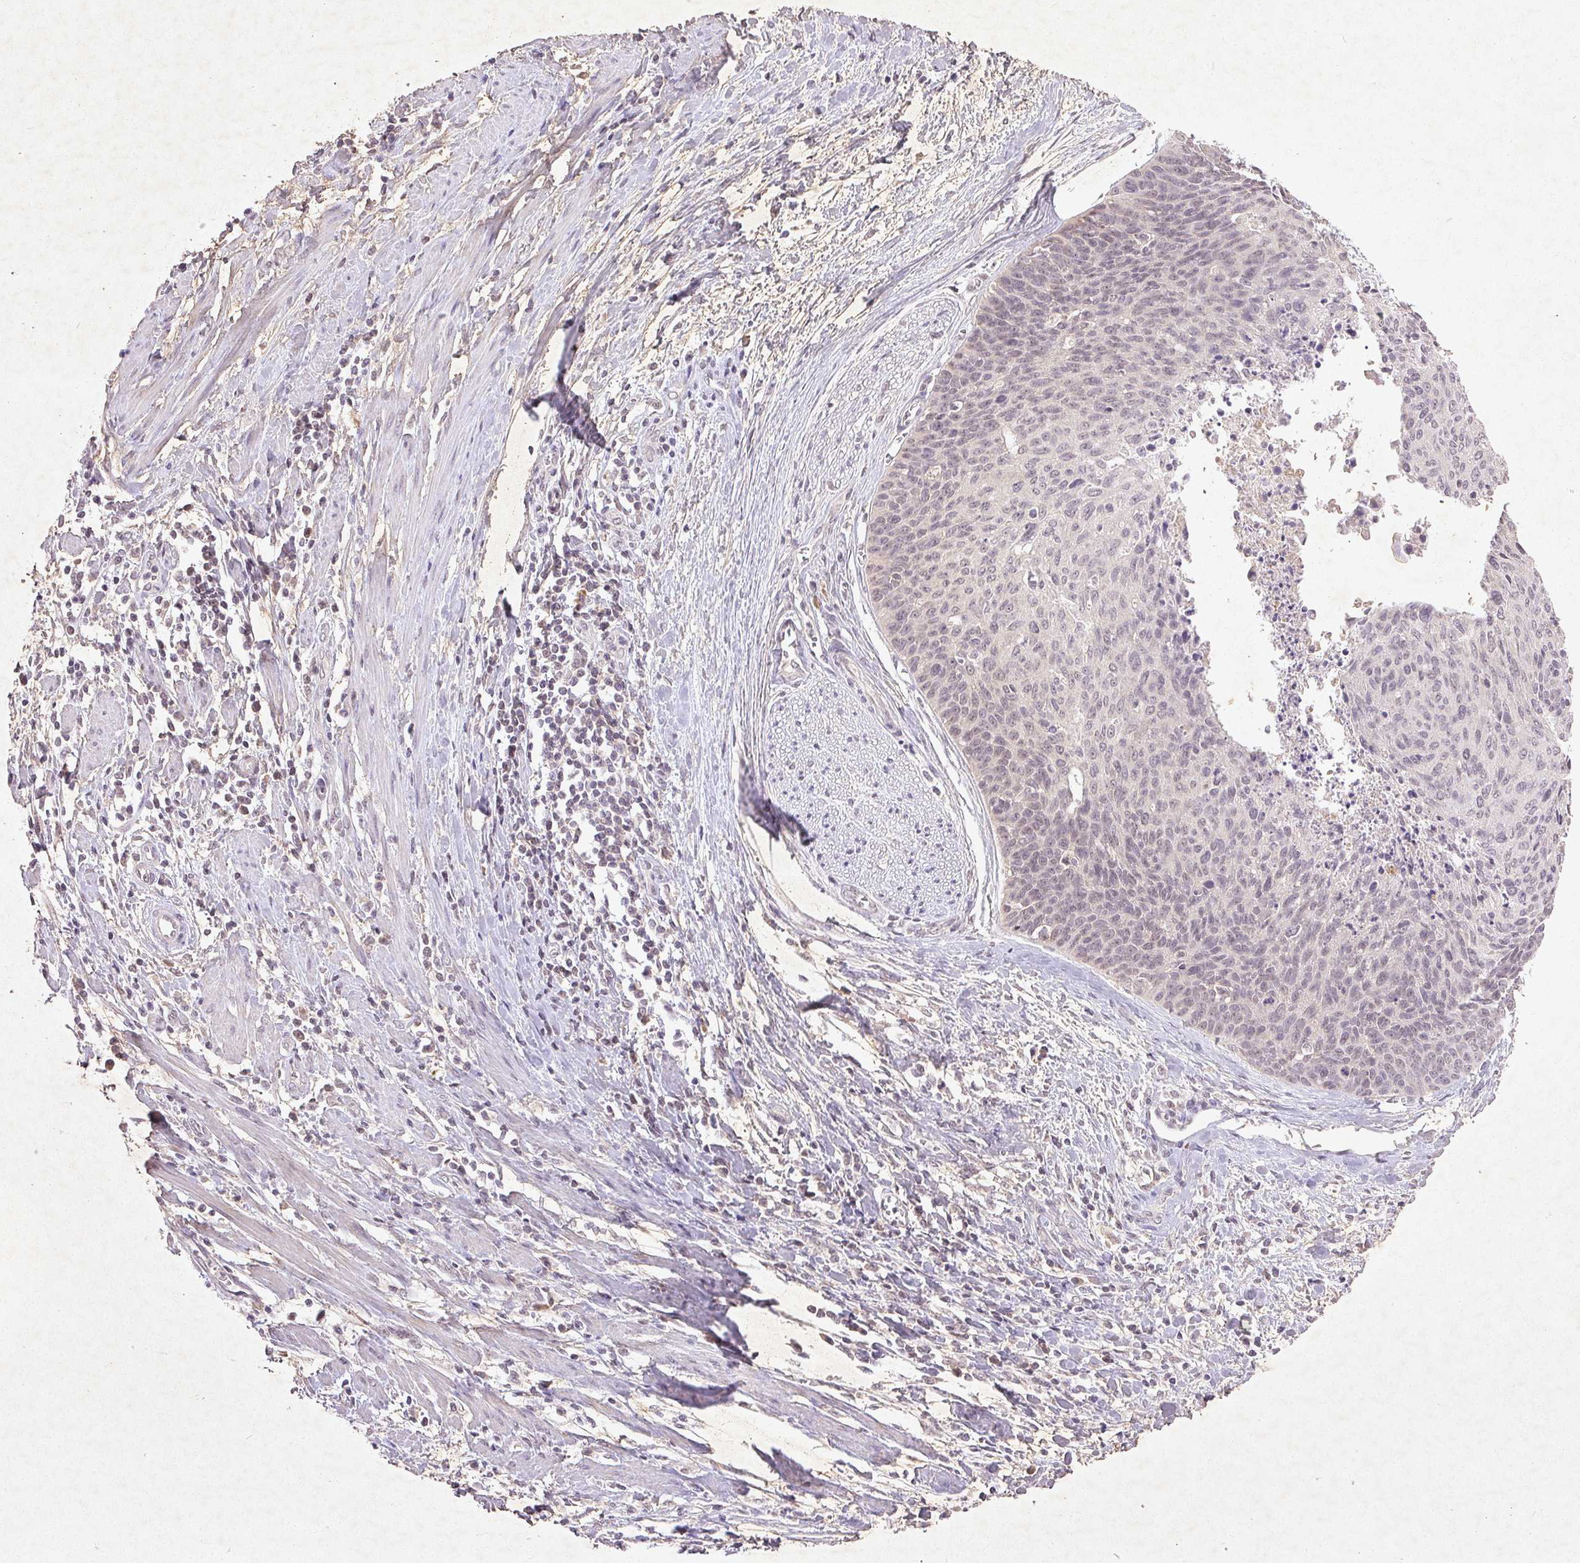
{"staining": {"intensity": "negative", "quantity": "none", "location": "none"}, "tissue": "cervical cancer", "cell_type": "Tumor cells", "image_type": "cancer", "snomed": [{"axis": "morphology", "description": "Squamous cell carcinoma, NOS"}, {"axis": "topography", "description": "Cervix"}], "caption": "Immunohistochemistry (IHC) micrograph of neoplastic tissue: human cervical squamous cell carcinoma stained with DAB (3,3'-diaminobenzidine) demonstrates no significant protein staining in tumor cells.", "gene": "FAM168B", "patient": {"sex": "female", "age": 55}}